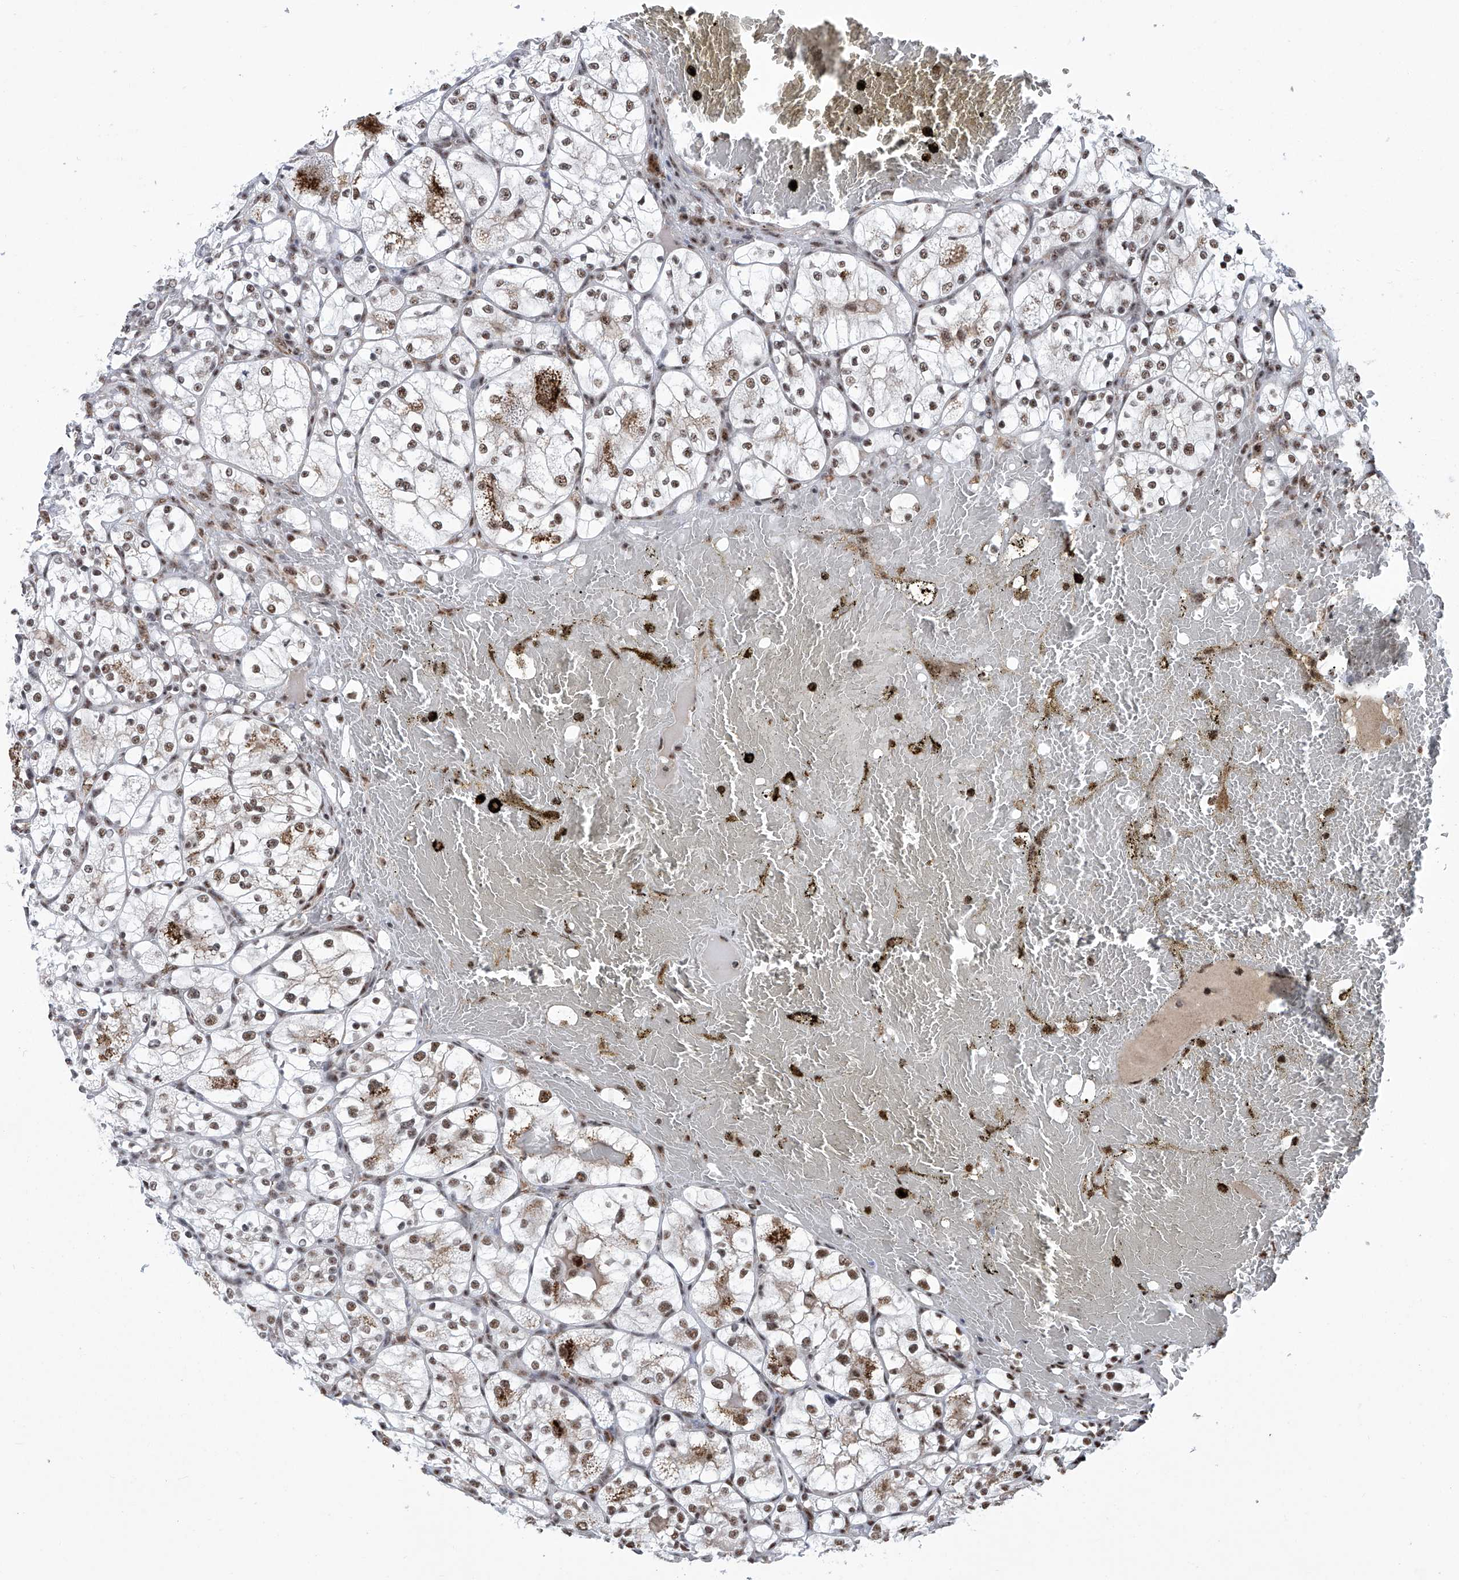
{"staining": {"intensity": "moderate", "quantity": "25%-75%", "location": "cytoplasmic/membranous,nuclear"}, "tissue": "renal cancer", "cell_type": "Tumor cells", "image_type": "cancer", "snomed": [{"axis": "morphology", "description": "Adenocarcinoma, NOS"}, {"axis": "topography", "description": "Kidney"}], "caption": "Immunohistochemical staining of renal cancer reveals medium levels of moderate cytoplasmic/membranous and nuclear protein staining in about 25%-75% of tumor cells.", "gene": "FBXL4", "patient": {"sex": "female", "age": 69}}